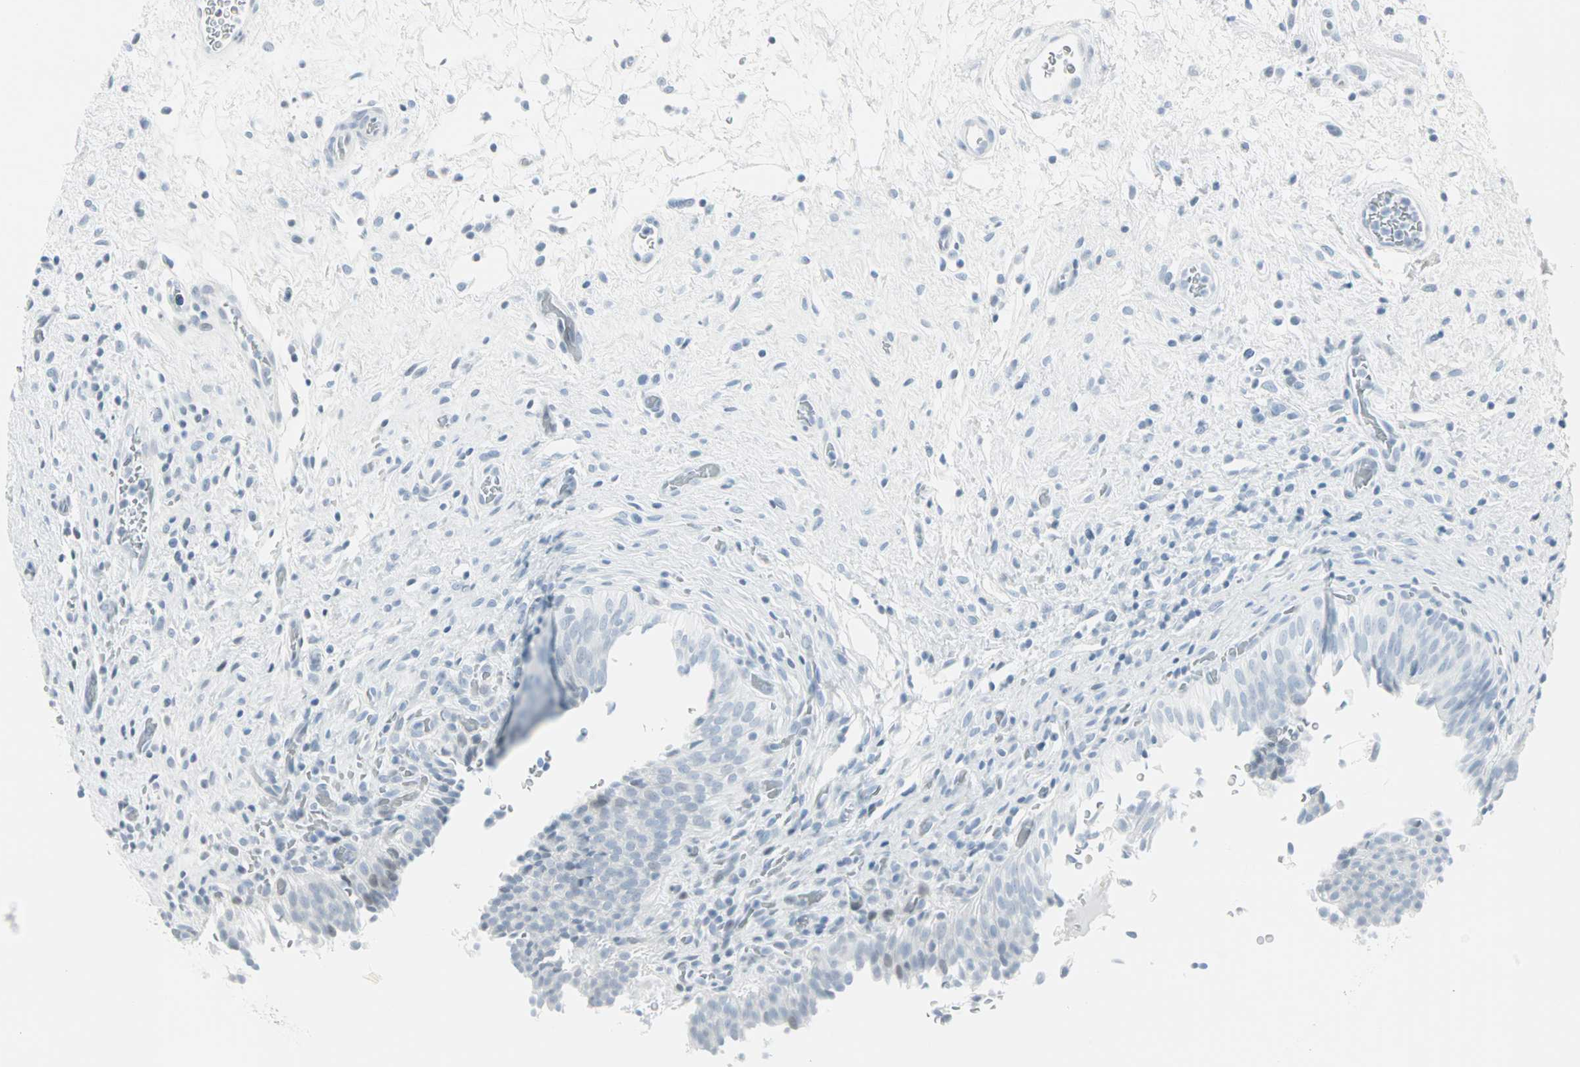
{"staining": {"intensity": "negative", "quantity": "none", "location": "none"}, "tissue": "urinary bladder", "cell_type": "Urothelial cells", "image_type": "normal", "snomed": [{"axis": "morphology", "description": "Normal tissue, NOS"}, {"axis": "topography", "description": "Urinary bladder"}], "caption": "Urothelial cells are negative for protein expression in benign human urinary bladder. (Immunohistochemistry, brightfield microscopy, high magnification).", "gene": "CBLC", "patient": {"sex": "male", "age": 51}}